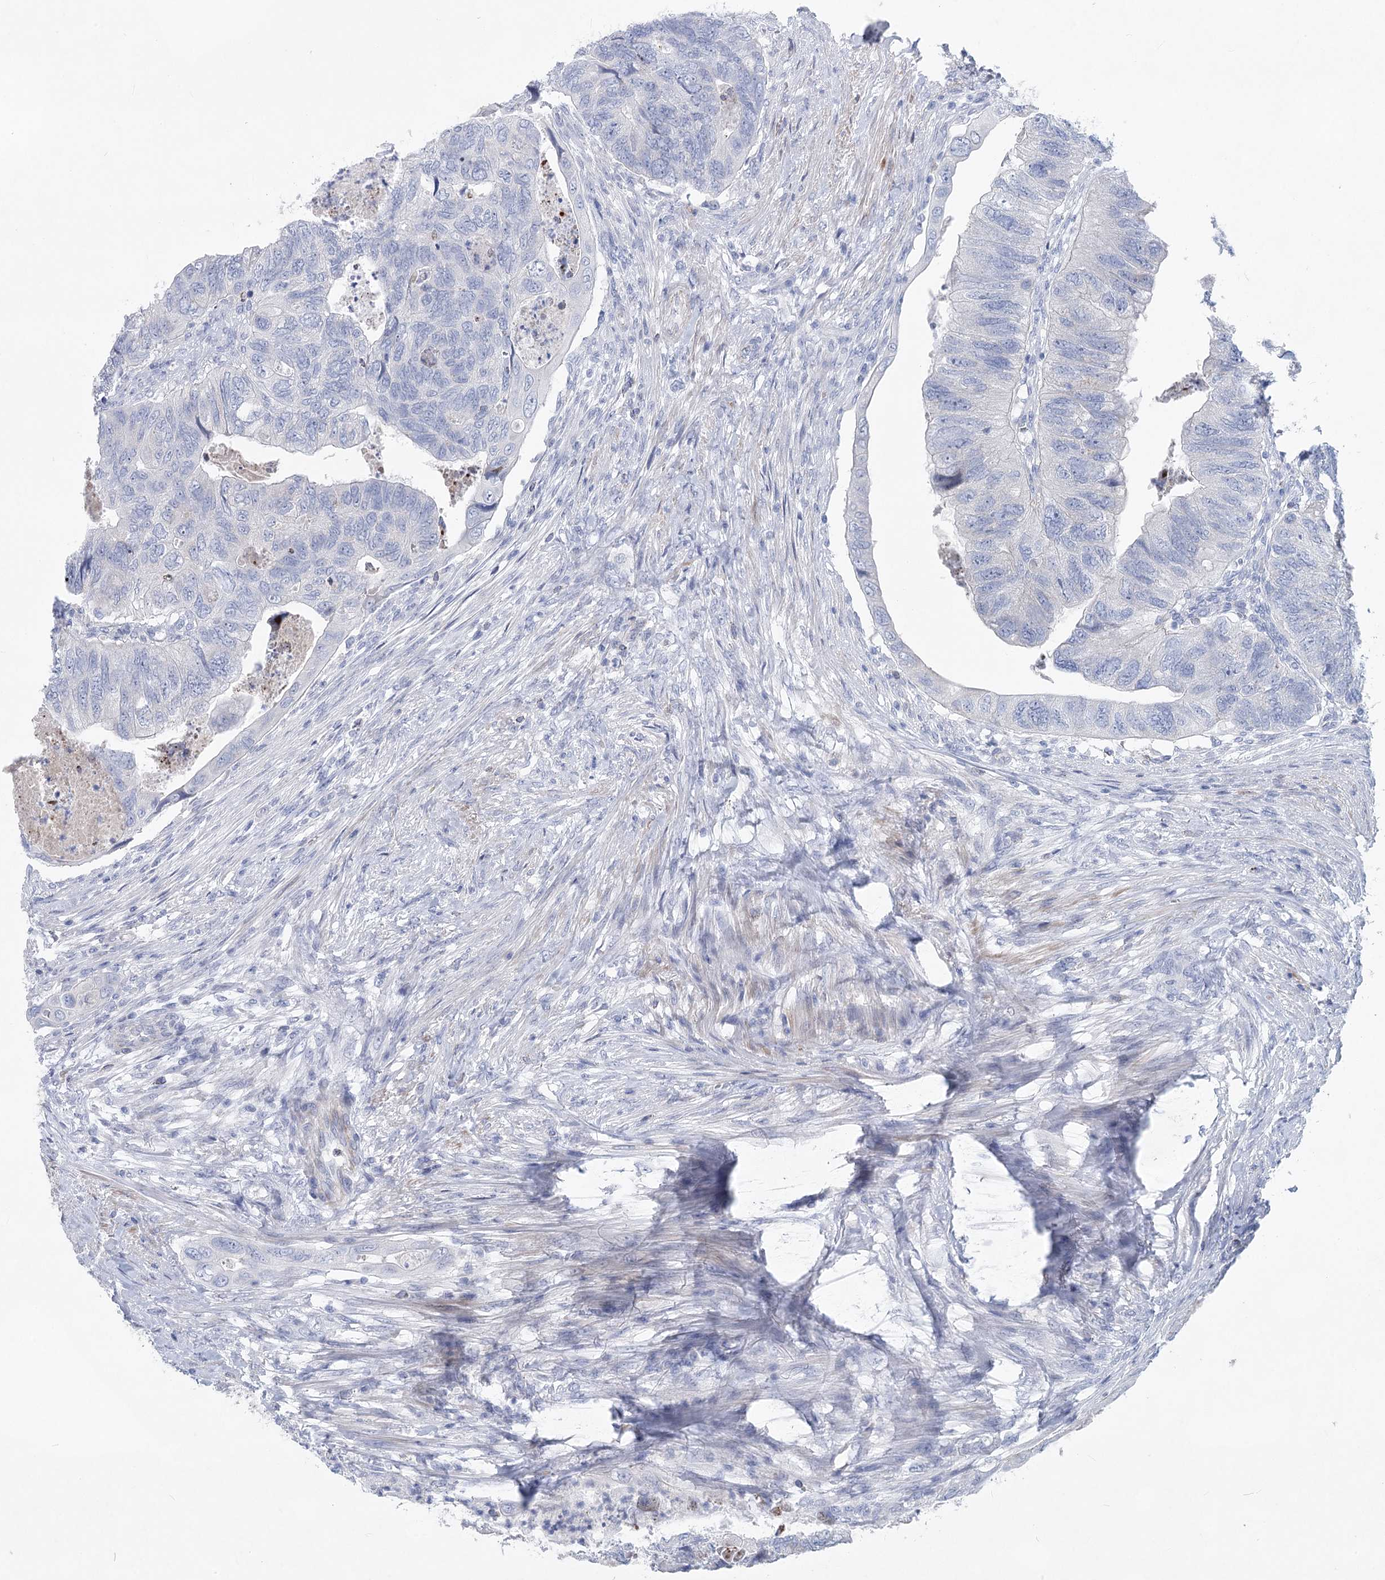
{"staining": {"intensity": "negative", "quantity": "none", "location": "none"}, "tissue": "colorectal cancer", "cell_type": "Tumor cells", "image_type": "cancer", "snomed": [{"axis": "morphology", "description": "Adenocarcinoma, NOS"}, {"axis": "topography", "description": "Rectum"}], "caption": "IHC of human colorectal cancer exhibits no expression in tumor cells.", "gene": "WDR74", "patient": {"sex": "male", "age": 63}}